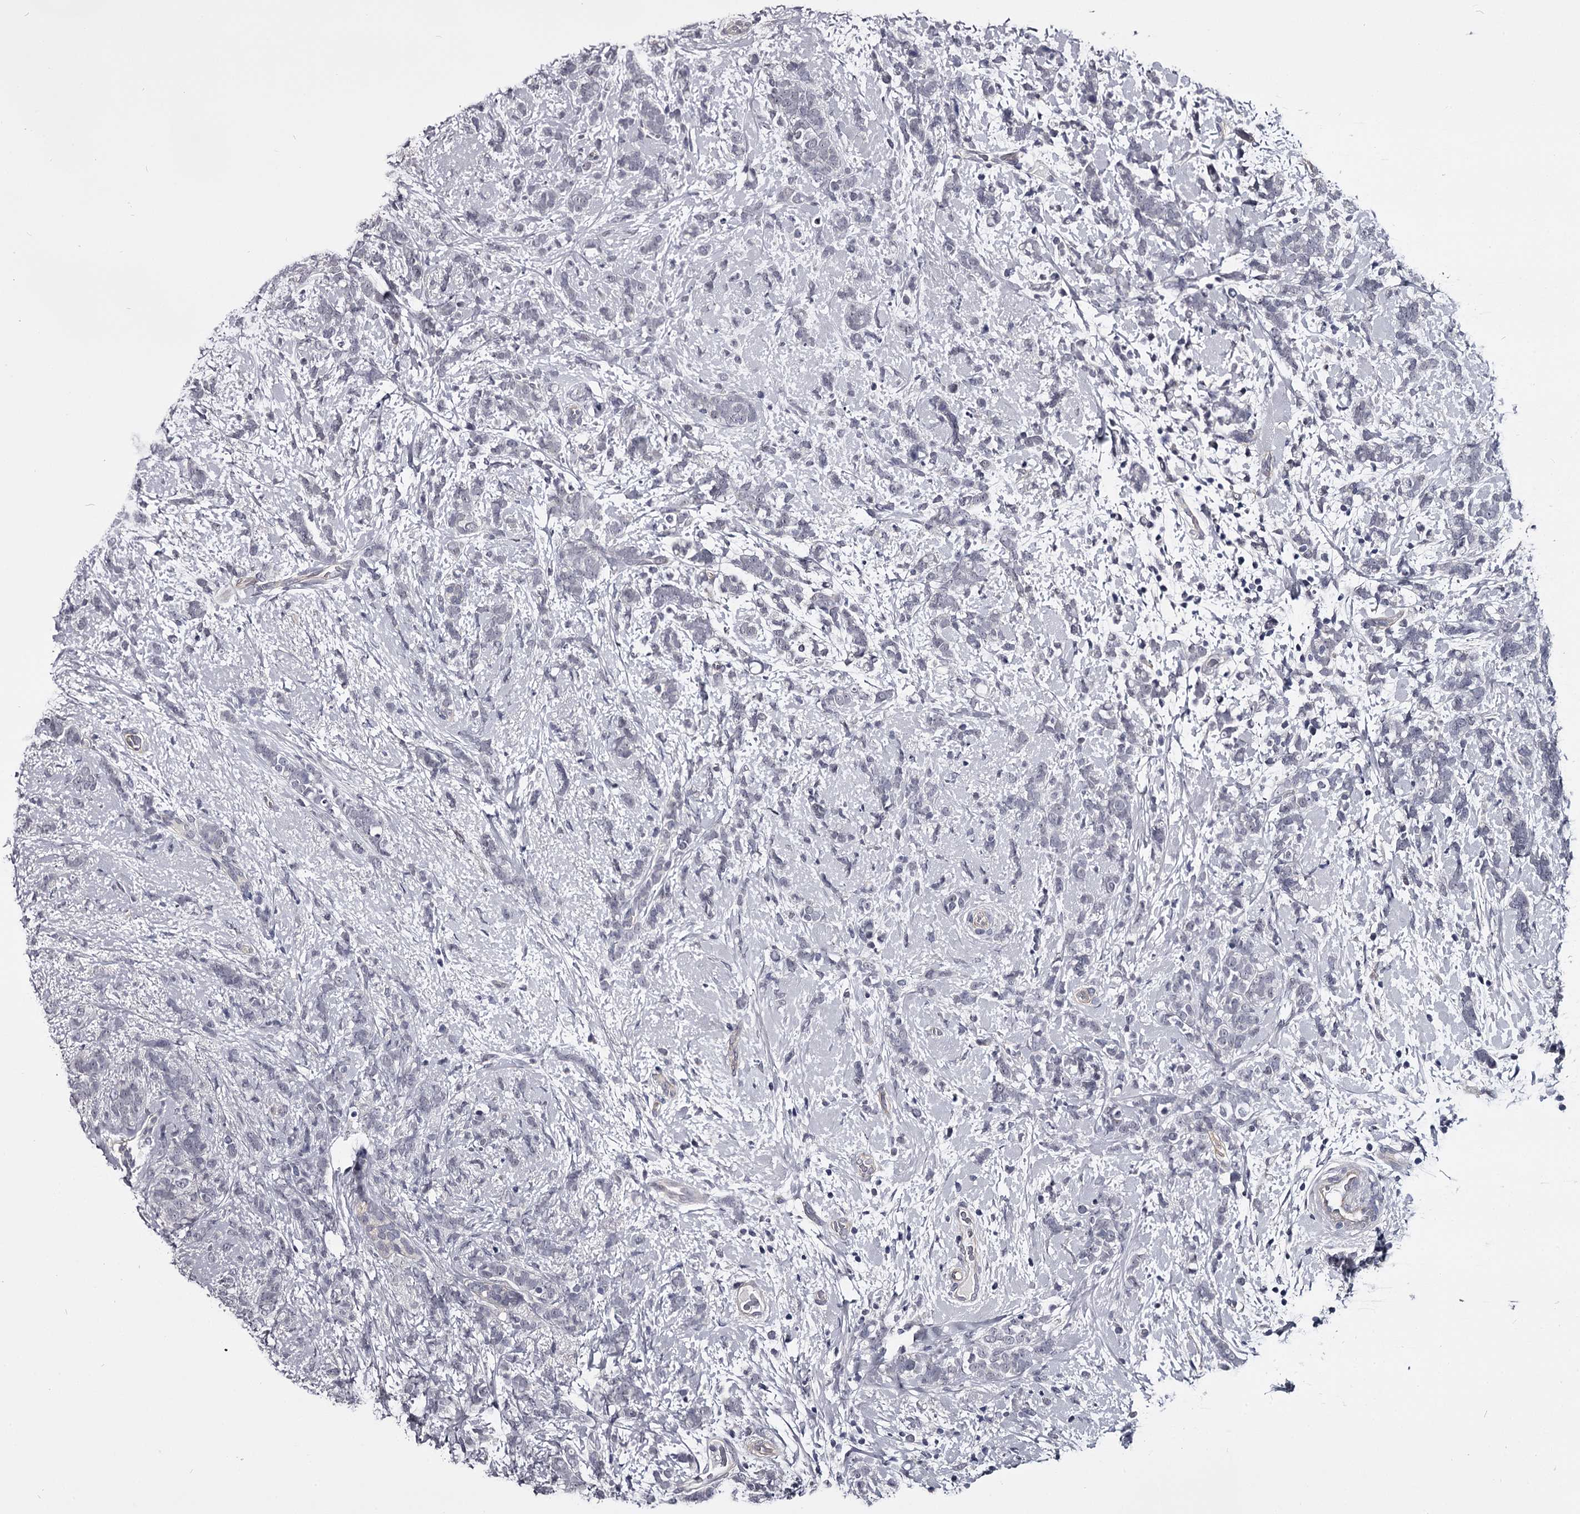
{"staining": {"intensity": "negative", "quantity": "none", "location": "none"}, "tissue": "breast cancer", "cell_type": "Tumor cells", "image_type": "cancer", "snomed": [{"axis": "morphology", "description": "Lobular carcinoma"}, {"axis": "topography", "description": "Breast"}], "caption": "Protein analysis of lobular carcinoma (breast) exhibits no significant positivity in tumor cells.", "gene": "OVOL2", "patient": {"sex": "female", "age": 58}}